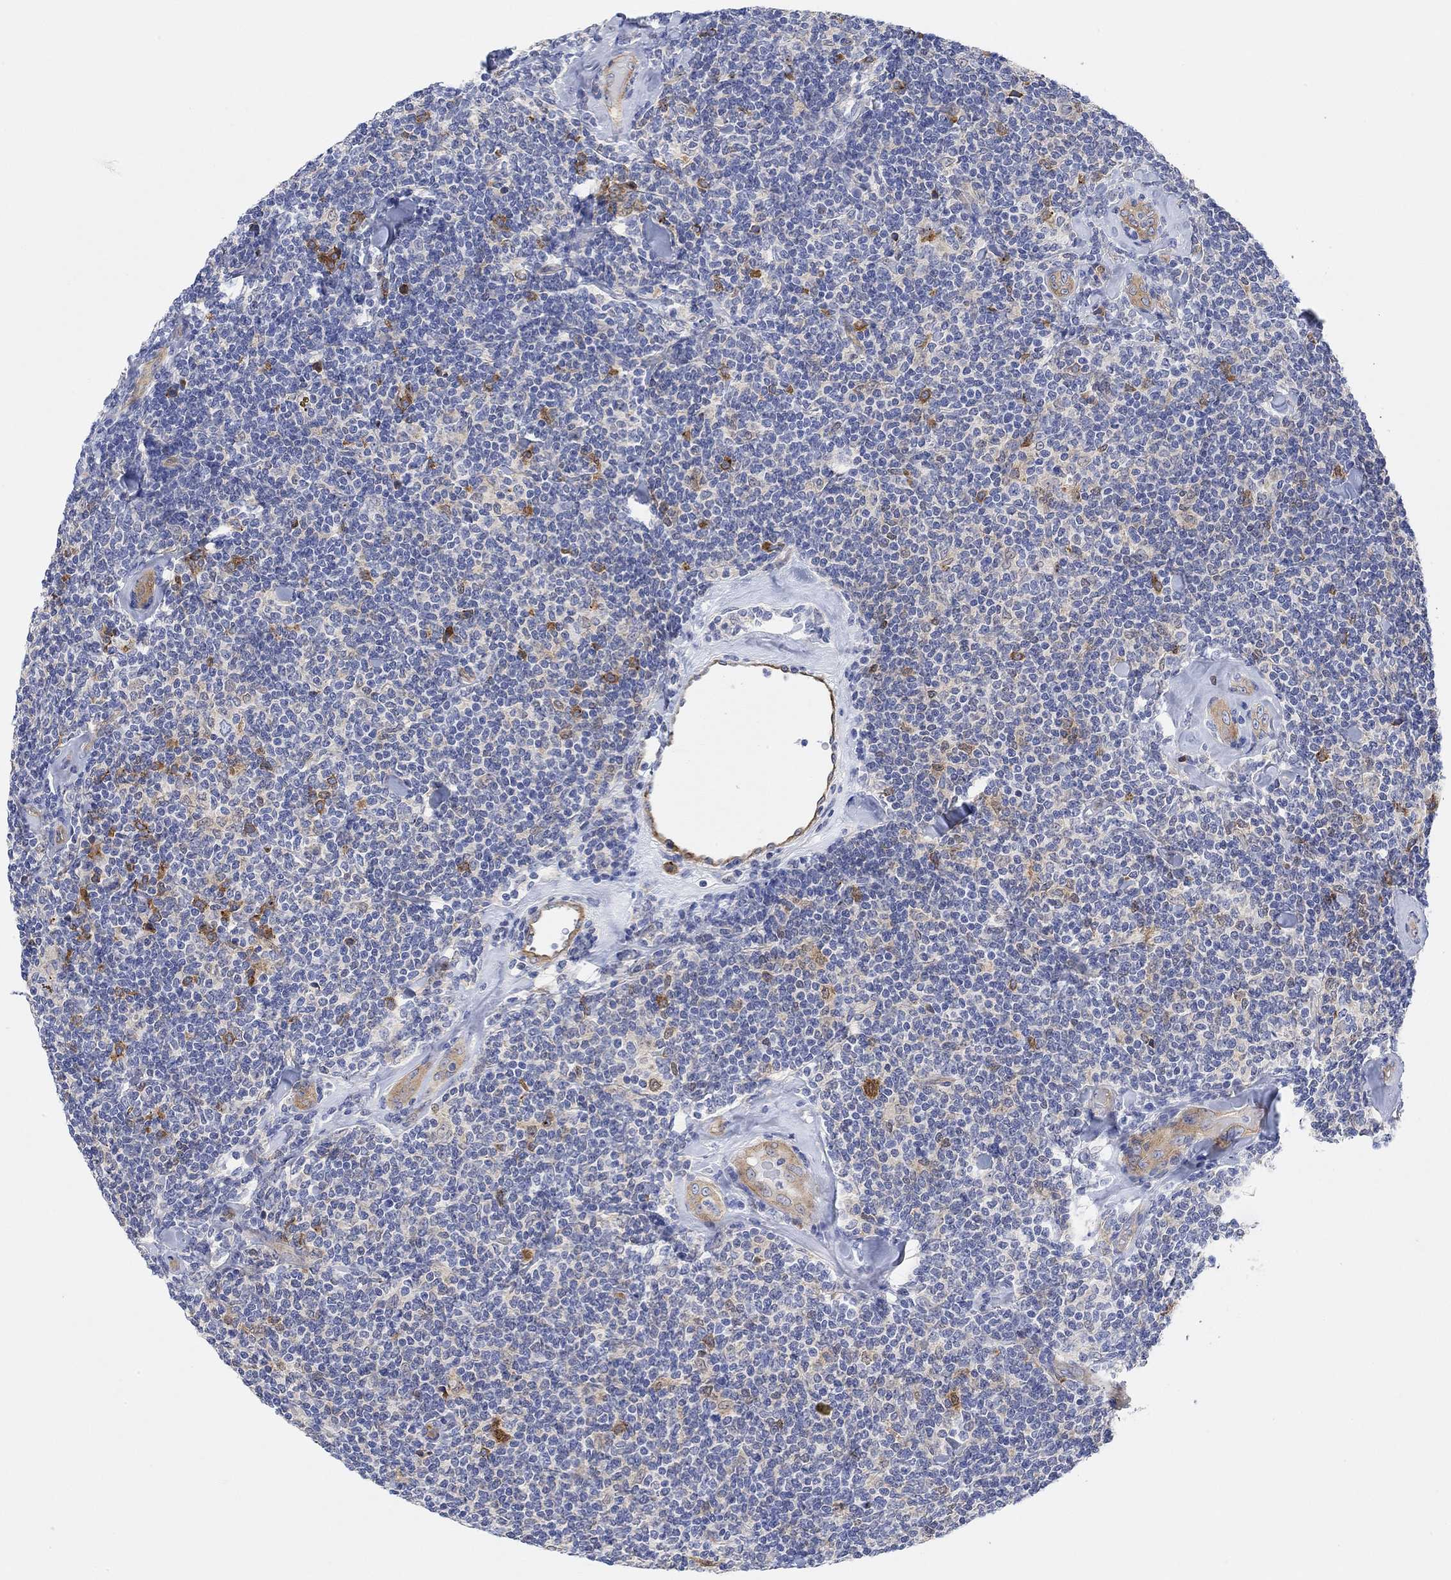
{"staining": {"intensity": "negative", "quantity": "none", "location": "none"}, "tissue": "lymphoma", "cell_type": "Tumor cells", "image_type": "cancer", "snomed": [{"axis": "morphology", "description": "Malignant lymphoma, non-Hodgkin's type, Low grade"}, {"axis": "topography", "description": "Lymph node"}], "caption": "Malignant lymphoma, non-Hodgkin's type (low-grade) was stained to show a protein in brown. There is no significant staining in tumor cells. The staining is performed using DAB brown chromogen with nuclei counter-stained in using hematoxylin.", "gene": "RGS1", "patient": {"sex": "female", "age": 56}}